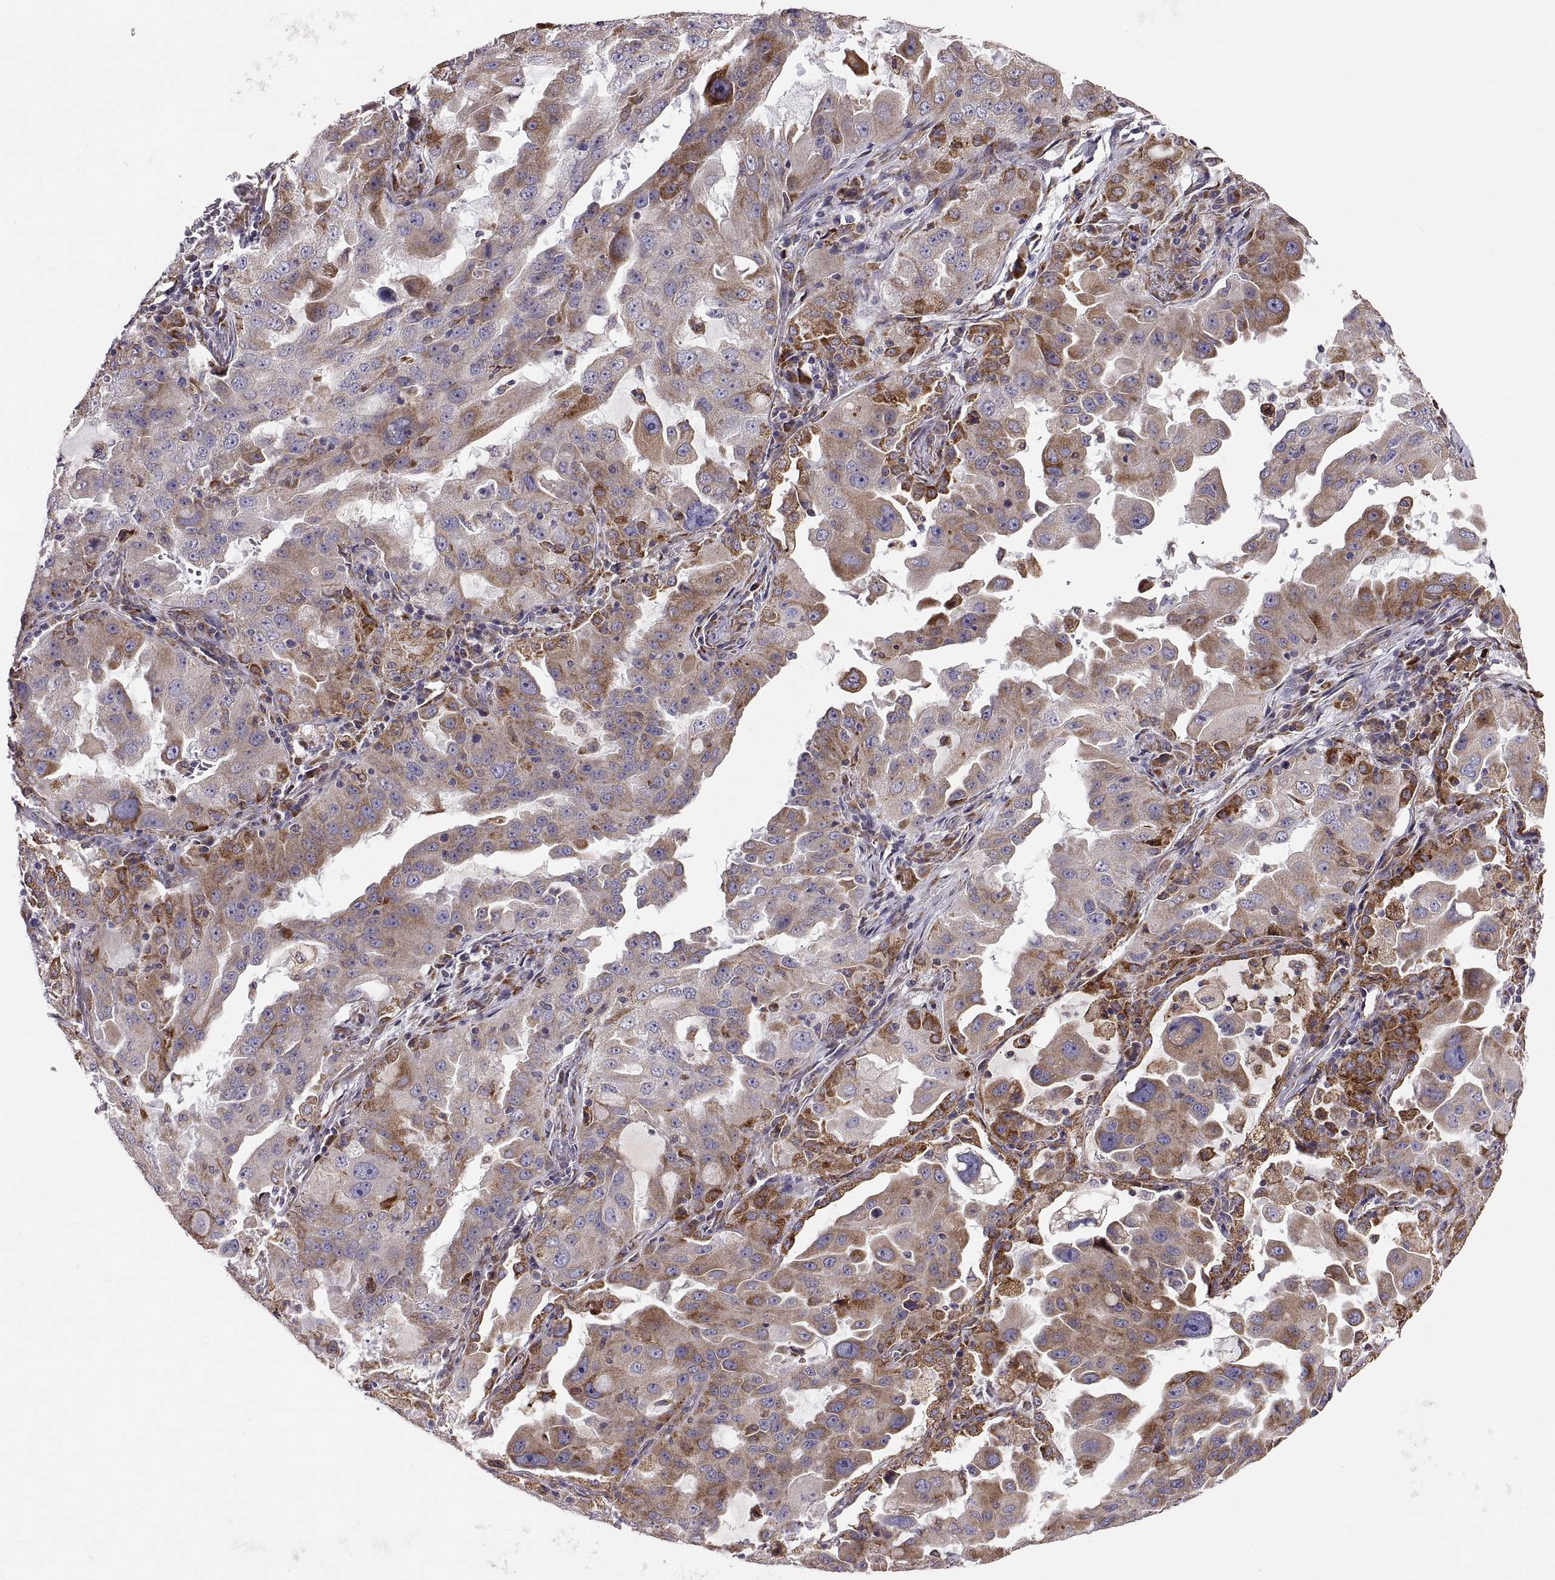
{"staining": {"intensity": "moderate", "quantity": "25%-75%", "location": "cytoplasmic/membranous"}, "tissue": "lung cancer", "cell_type": "Tumor cells", "image_type": "cancer", "snomed": [{"axis": "morphology", "description": "Adenocarcinoma, NOS"}, {"axis": "topography", "description": "Lung"}], "caption": "Immunohistochemical staining of adenocarcinoma (lung) exhibits moderate cytoplasmic/membranous protein staining in about 25%-75% of tumor cells.", "gene": "PLEKHB2", "patient": {"sex": "female", "age": 61}}